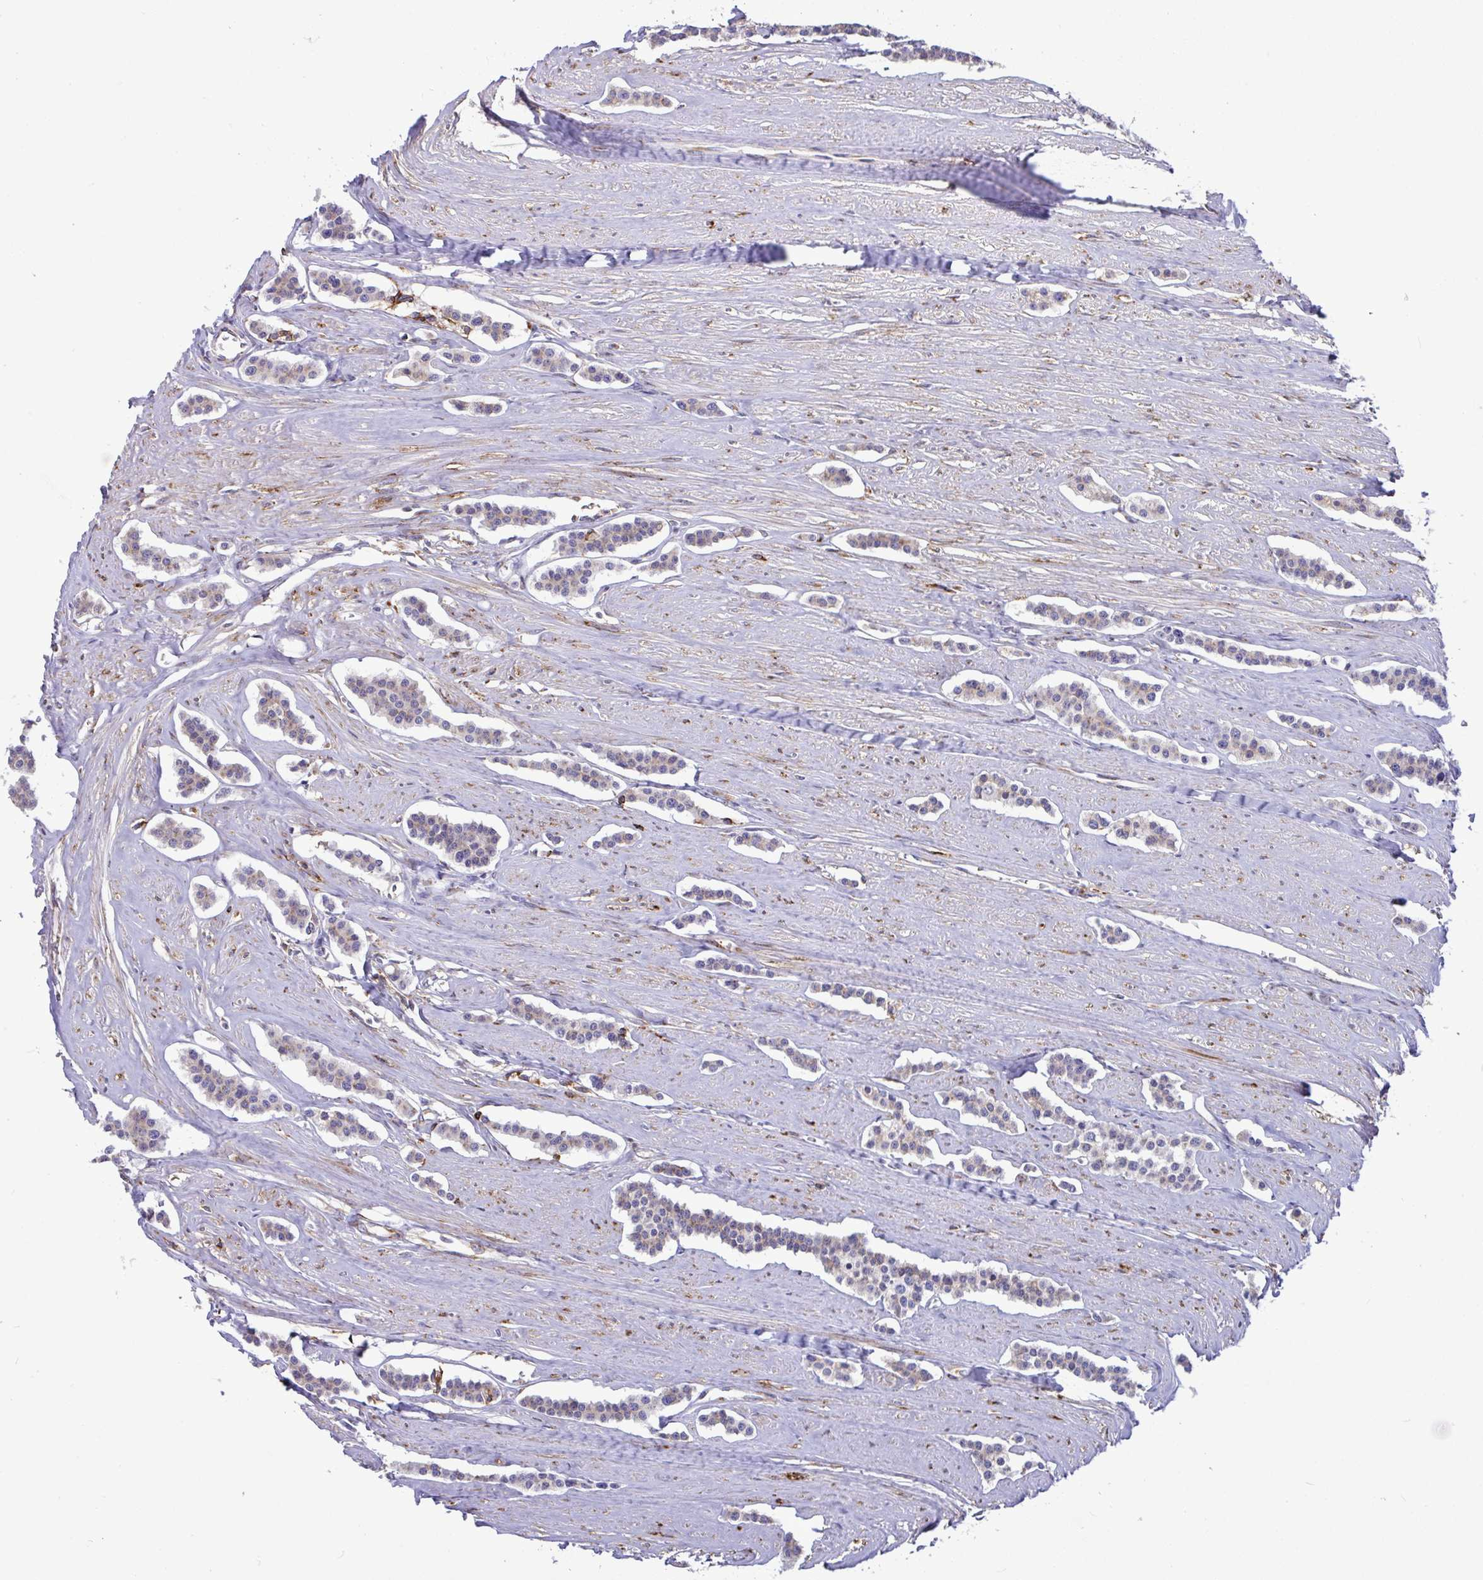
{"staining": {"intensity": "weak", "quantity": "25%-75%", "location": "cytoplasmic/membranous"}, "tissue": "carcinoid", "cell_type": "Tumor cells", "image_type": "cancer", "snomed": [{"axis": "morphology", "description": "Carcinoid, malignant, NOS"}, {"axis": "topography", "description": "Small intestine"}], "caption": "Carcinoid was stained to show a protein in brown. There is low levels of weak cytoplasmic/membranous positivity in about 25%-75% of tumor cells.", "gene": "ASPH", "patient": {"sex": "male", "age": 60}}